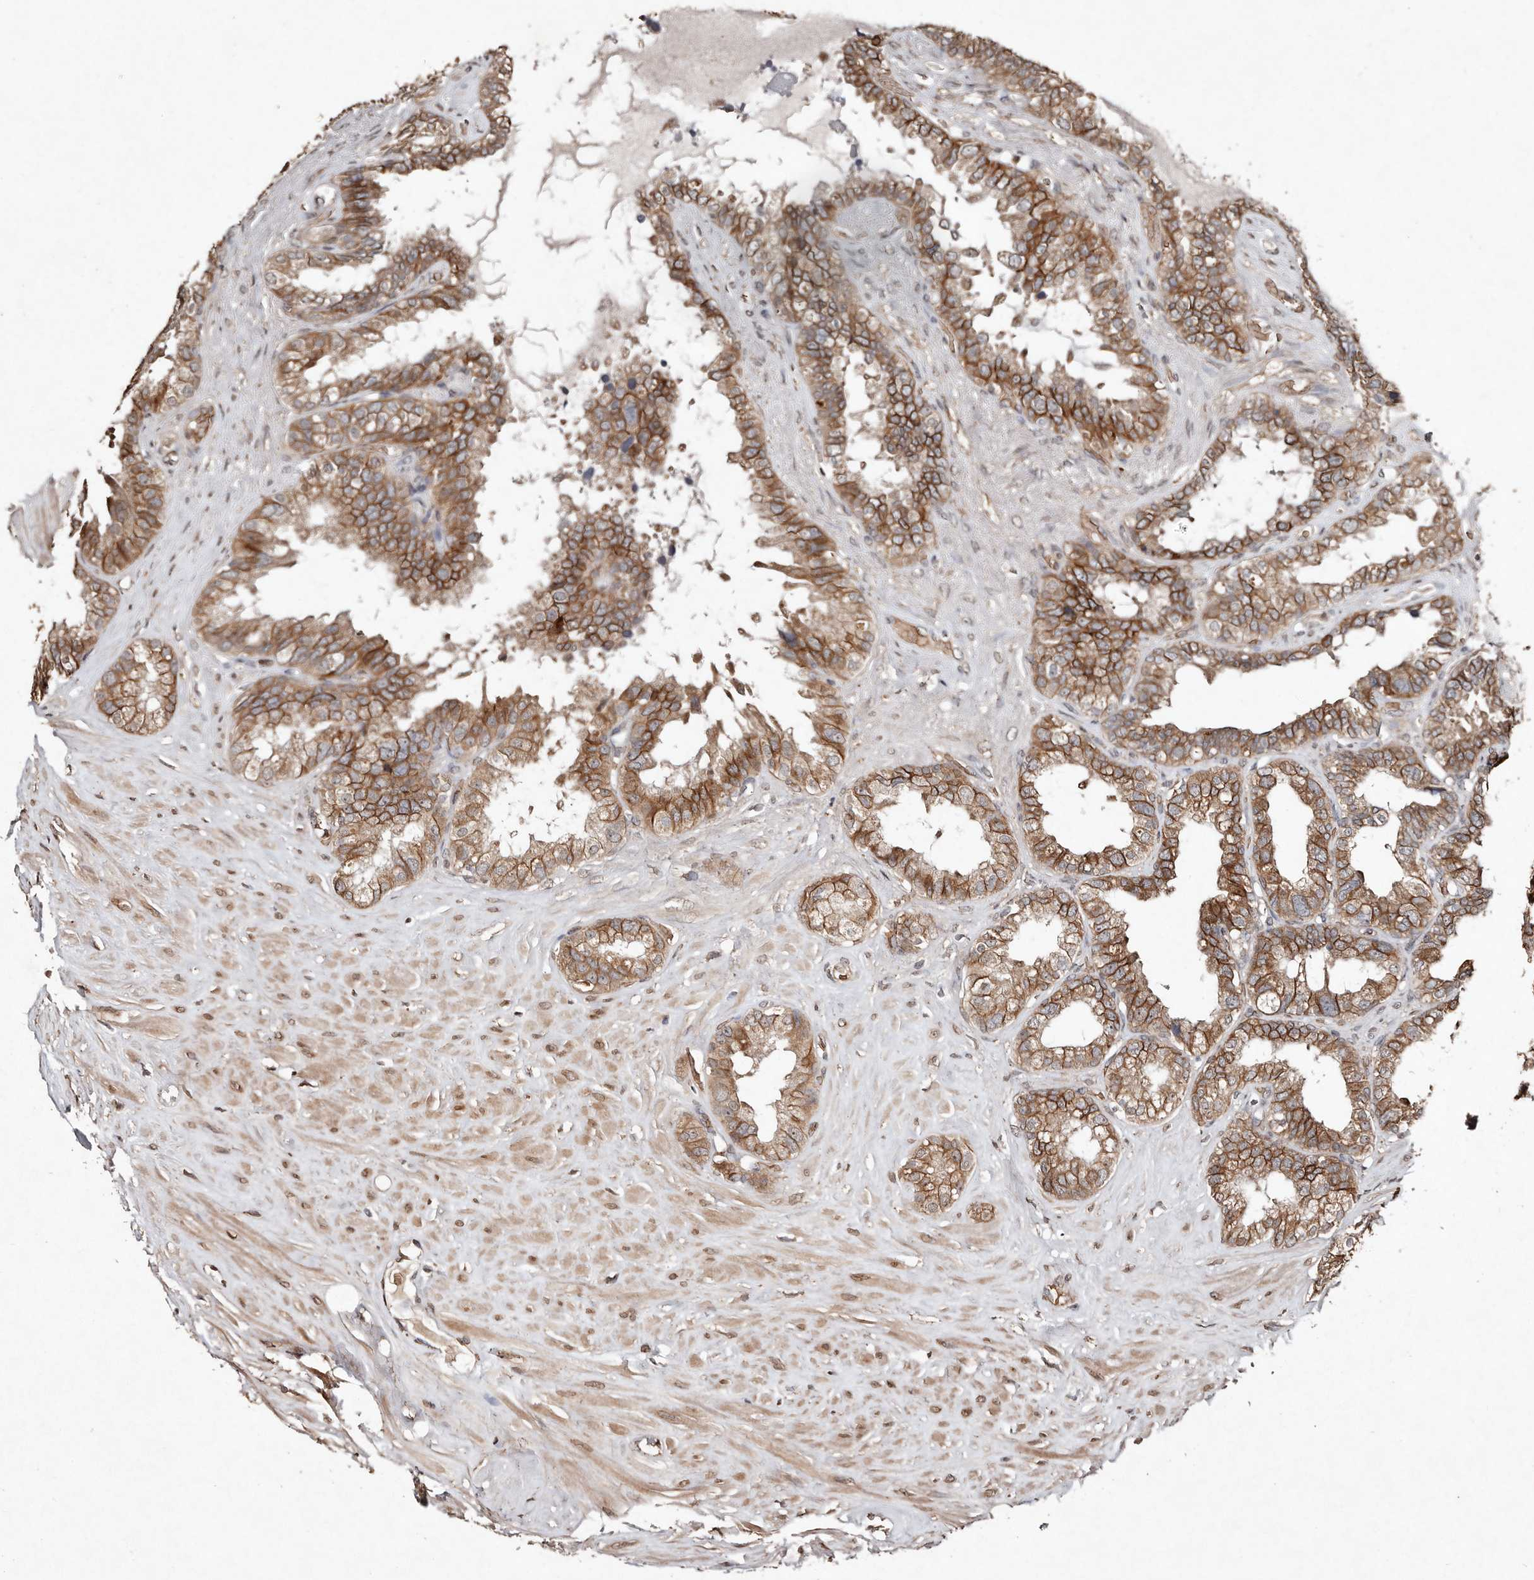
{"staining": {"intensity": "strong", "quantity": ">75%", "location": "cytoplasmic/membranous"}, "tissue": "seminal vesicle", "cell_type": "Glandular cells", "image_type": "normal", "snomed": [{"axis": "morphology", "description": "Normal tissue, NOS"}, {"axis": "topography", "description": "Seminal veicle"}], "caption": "Immunohistochemical staining of normal human seminal vesicle displays strong cytoplasmic/membranous protein expression in about >75% of glandular cells.", "gene": "DIP2C", "patient": {"sex": "male", "age": 80}}